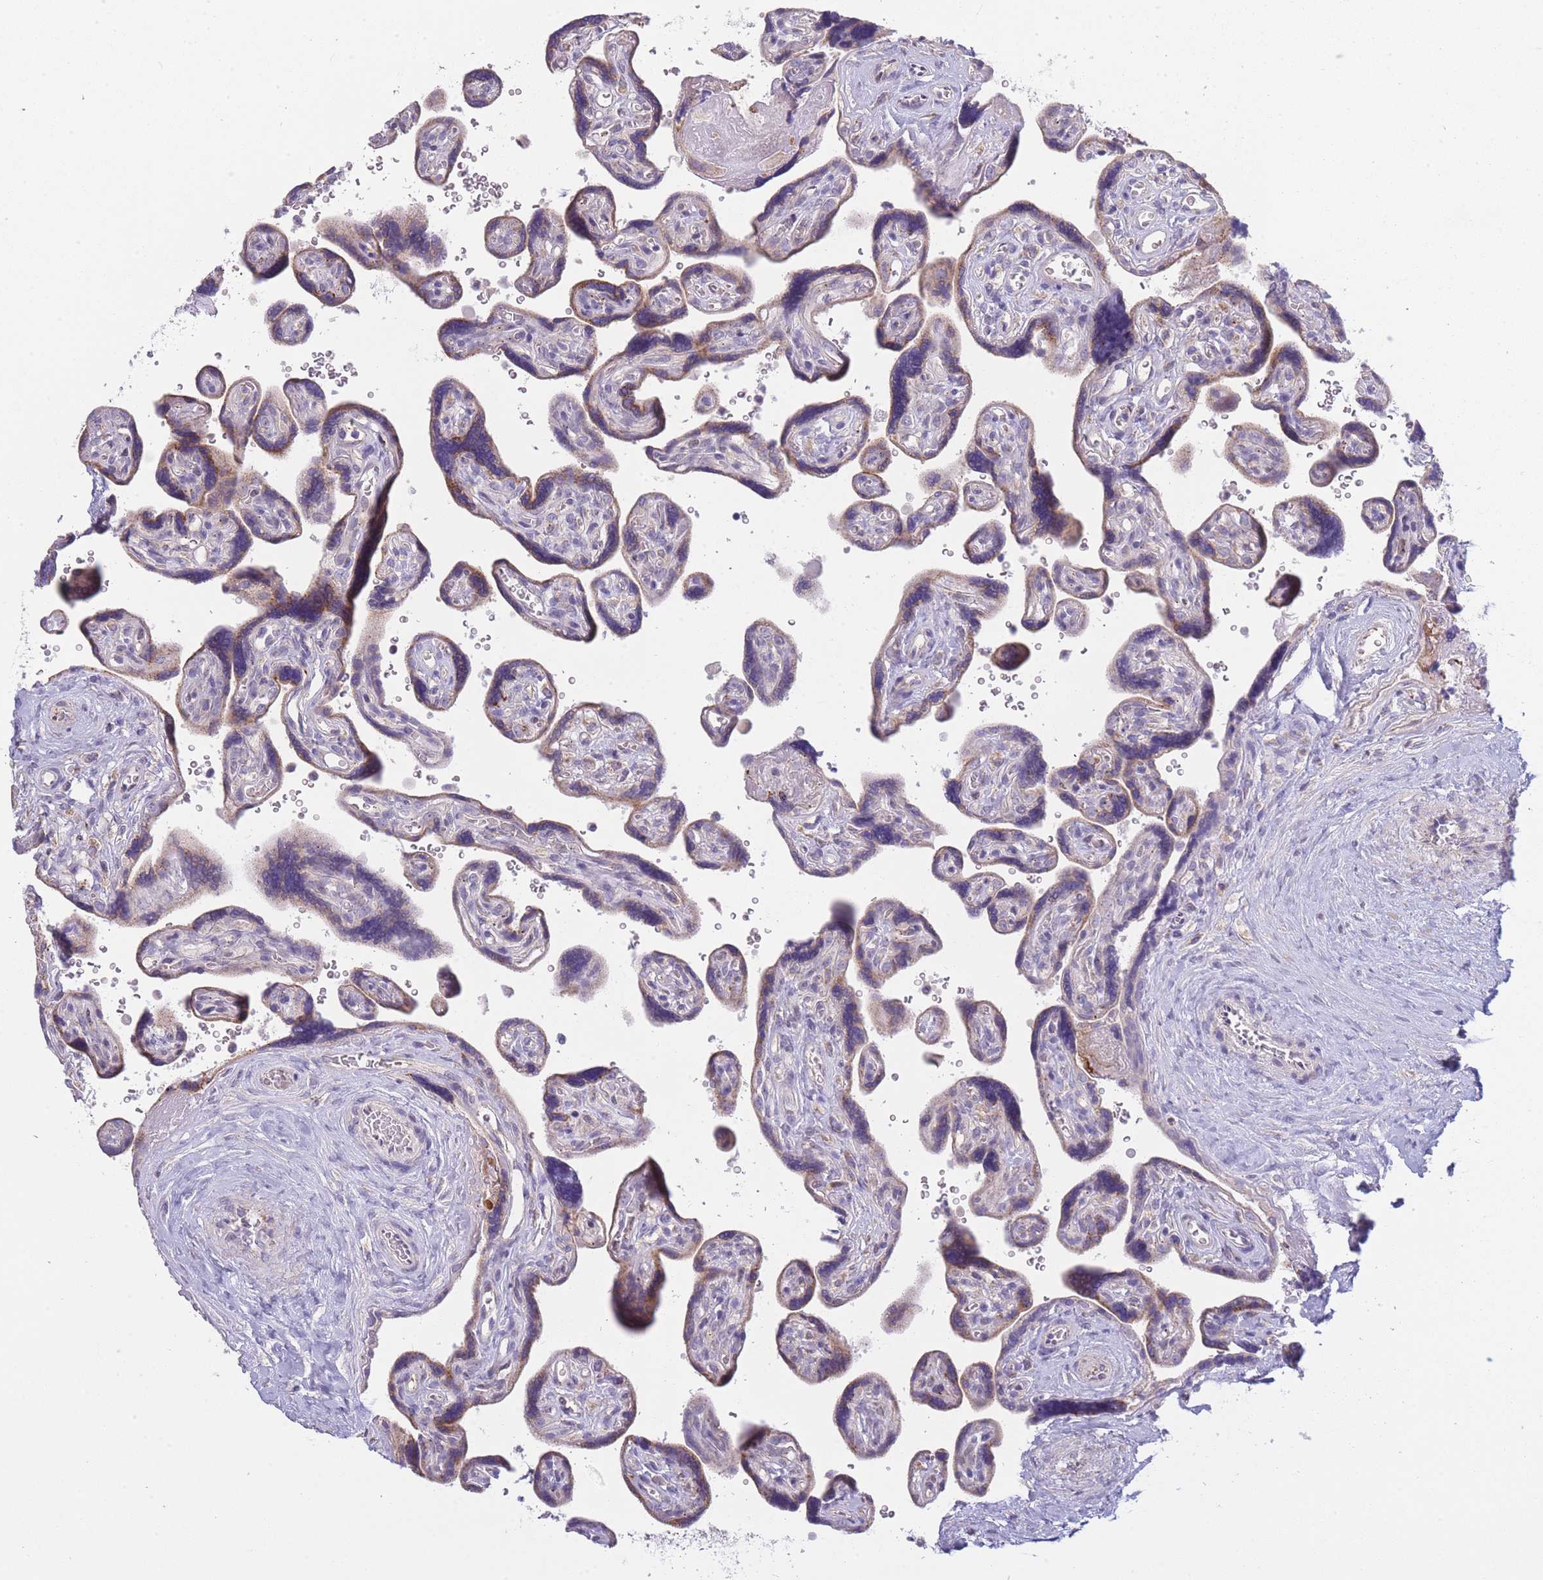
{"staining": {"intensity": "weak", "quantity": "25%-75%", "location": "cytoplasmic/membranous"}, "tissue": "placenta", "cell_type": "Trophoblastic cells", "image_type": "normal", "snomed": [{"axis": "morphology", "description": "Normal tissue, NOS"}, {"axis": "topography", "description": "Placenta"}], "caption": "Human placenta stained for a protein (brown) shows weak cytoplasmic/membranous positive expression in approximately 25%-75% of trophoblastic cells.", "gene": "TRIM61", "patient": {"sex": "female", "age": 39}}